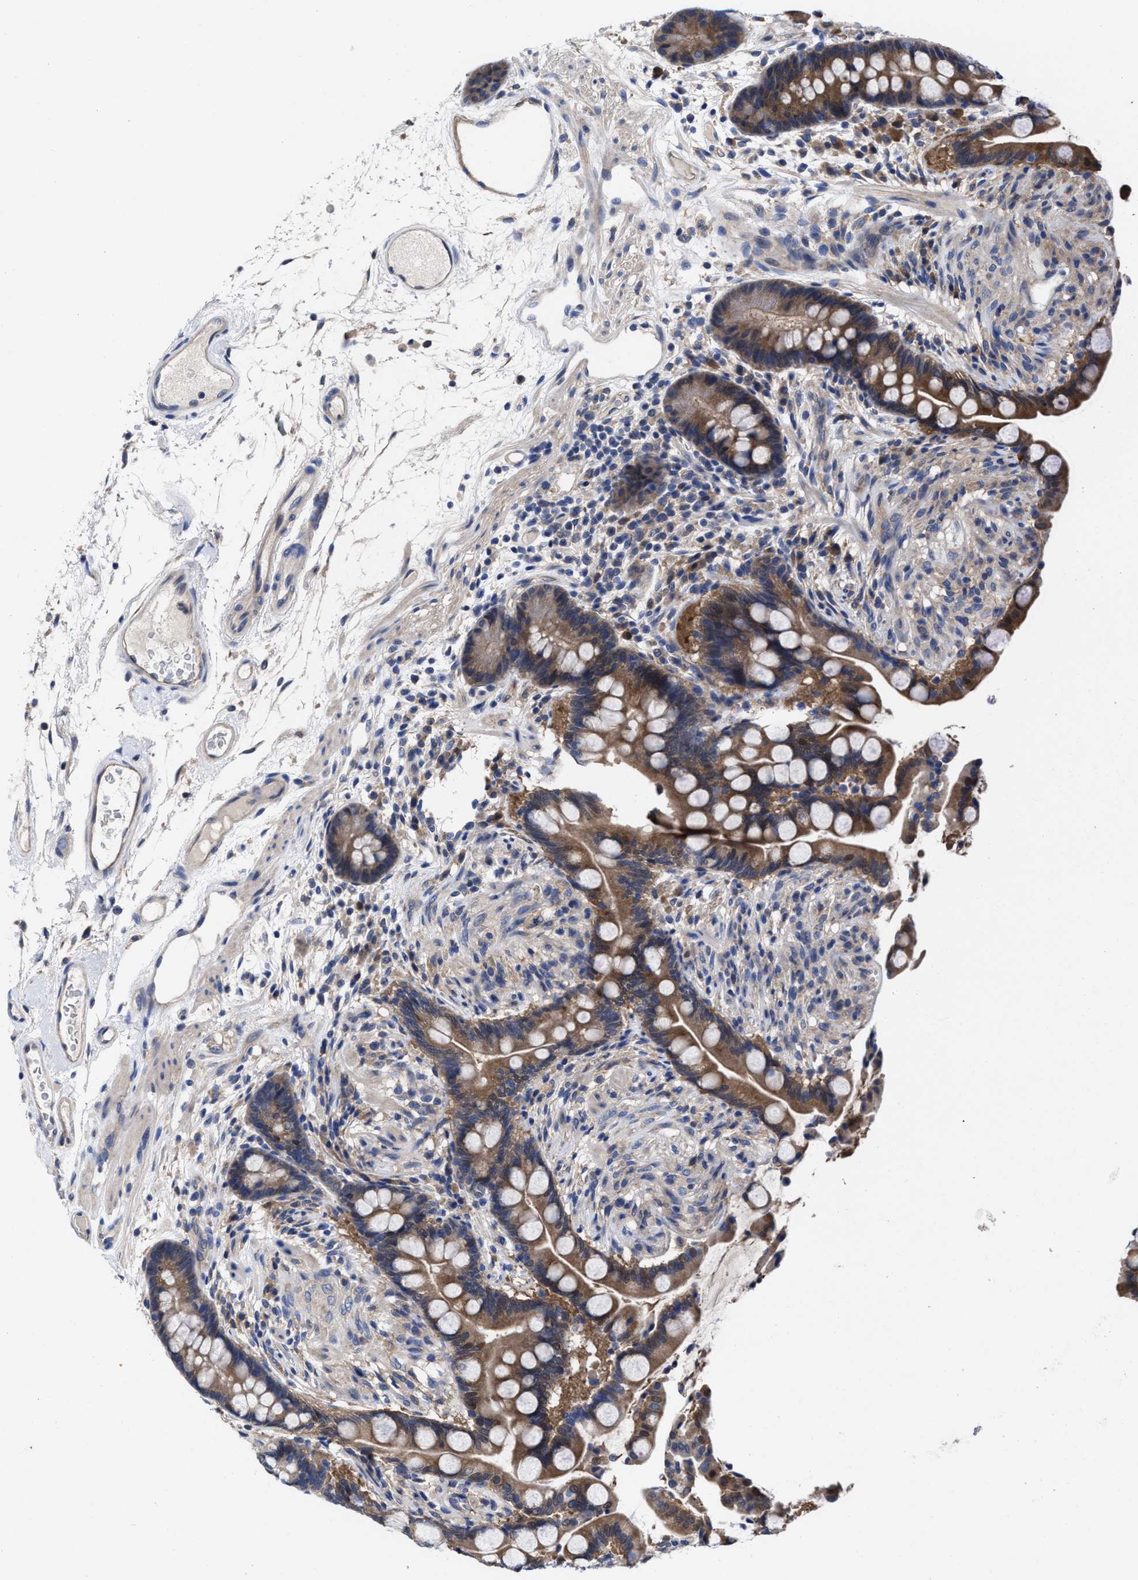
{"staining": {"intensity": "weak", "quantity": "25%-75%", "location": "cytoplasmic/membranous"}, "tissue": "colon", "cell_type": "Endothelial cells", "image_type": "normal", "snomed": [{"axis": "morphology", "description": "Normal tissue, NOS"}, {"axis": "topography", "description": "Colon"}], "caption": "This photomicrograph reveals immunohistochemistry staining of normal human colon, with low weak cytoplasmic/membranous staining in approximately 25%-75% of endothelial cells.", "gene": "TXNDC17", "patient": {"sex": "male", "age": 73}}